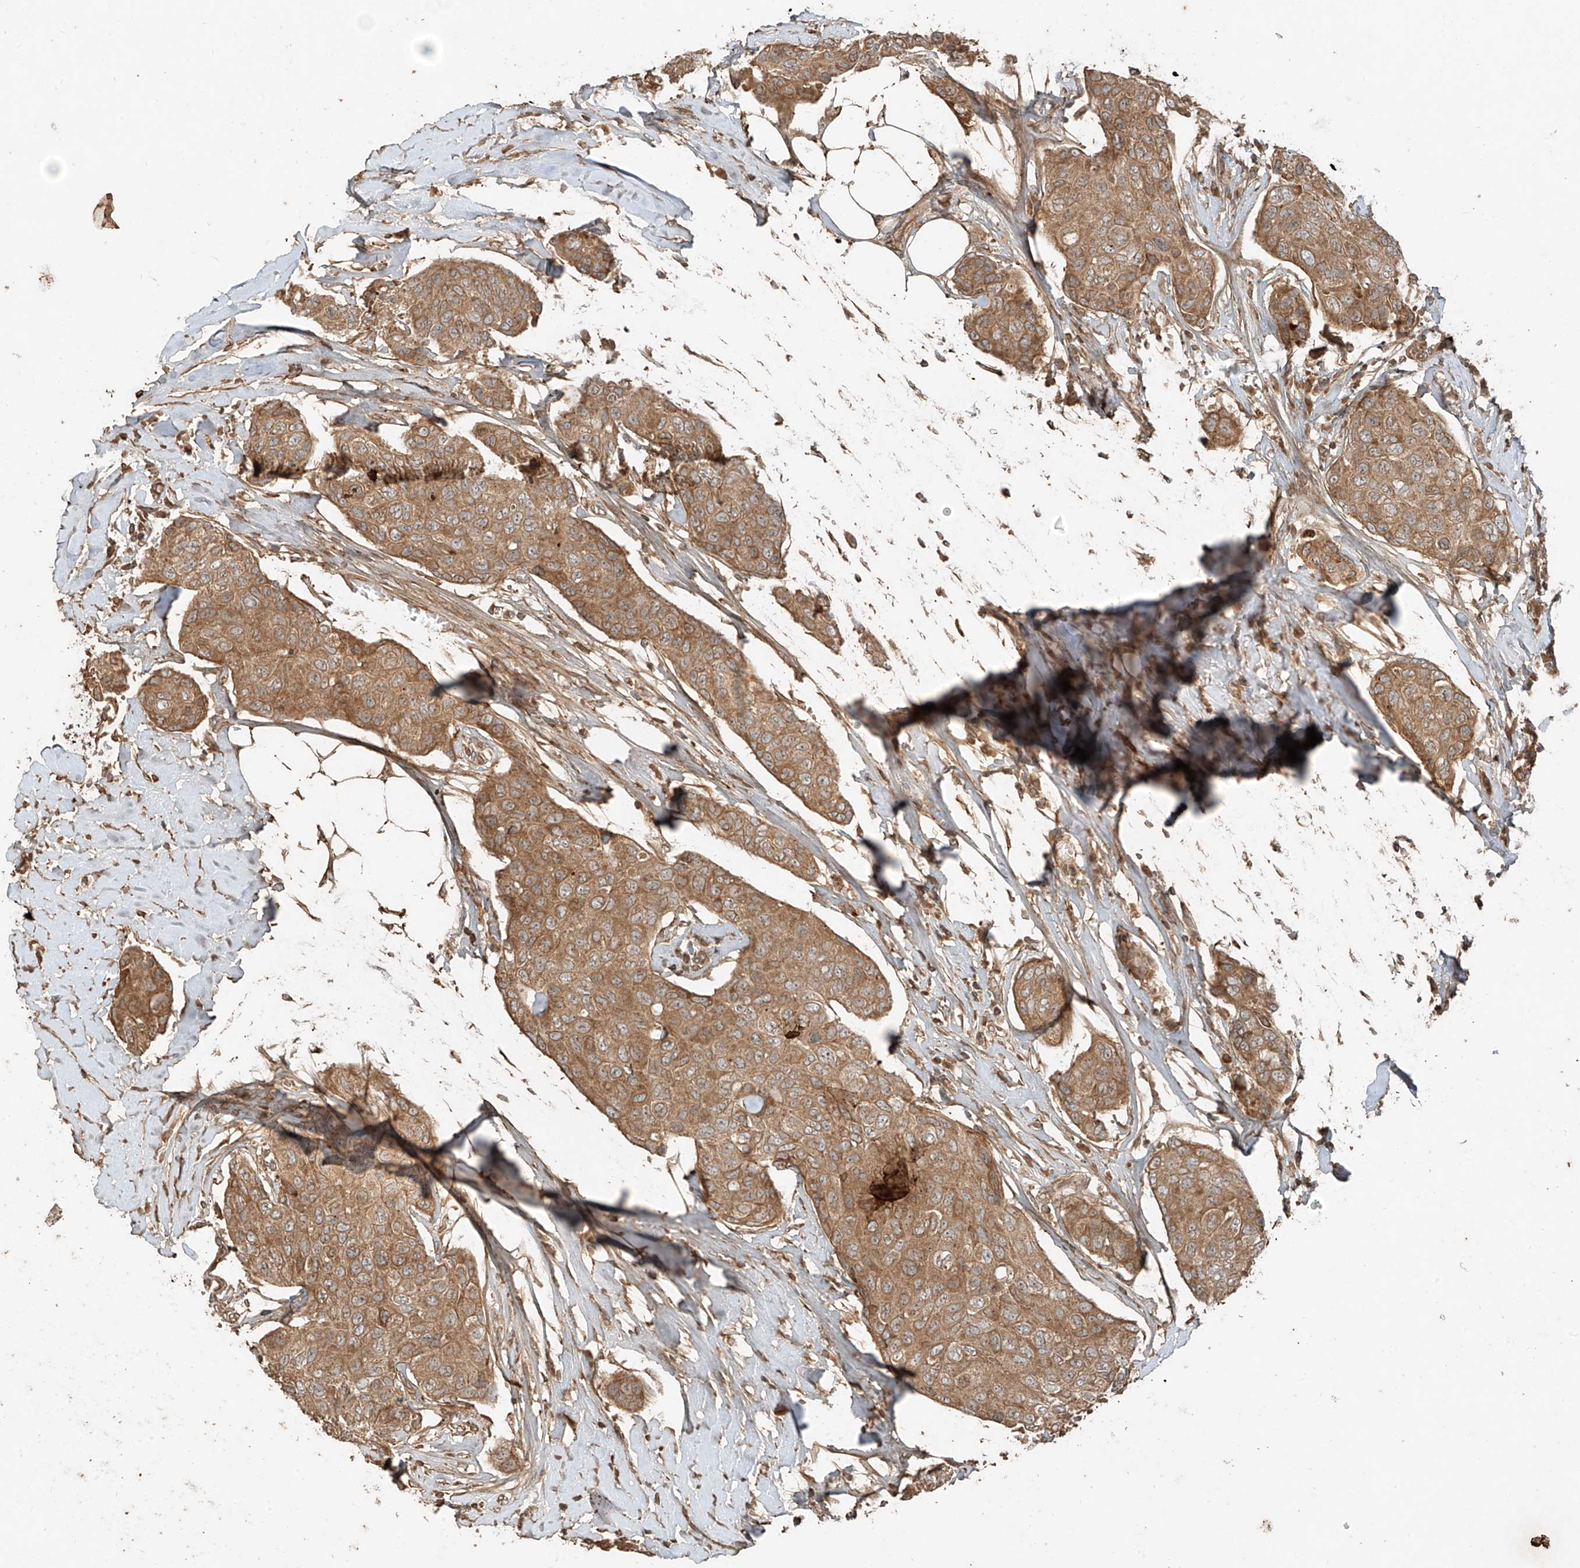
{"staining": {"intensity": "moderate", "quantity": ">75%", "location": "cytoplasmic/membranous"}, "tissue": "breast cancer", "cell_type": "Tumor cells", "image_type": "cancer", "snomed": [{"axis": "morphology", "description": "Duct carcinoma"}, {"axis": "topography", "description": "Breast"}], "caption": "A brown stain shows moderate cytoplasmic/membranous expression of a protein in breast cancer (intraductal carcinoma) tumor cells. The staining is performed using DAB (3,3'-diaminobenzidine) brown chromogen to label protein expression. The nuclei are counter-stained blue using hematoxylin.", "gene": "ANKZF1", "patient": {"sex": "female", "age": 80}}